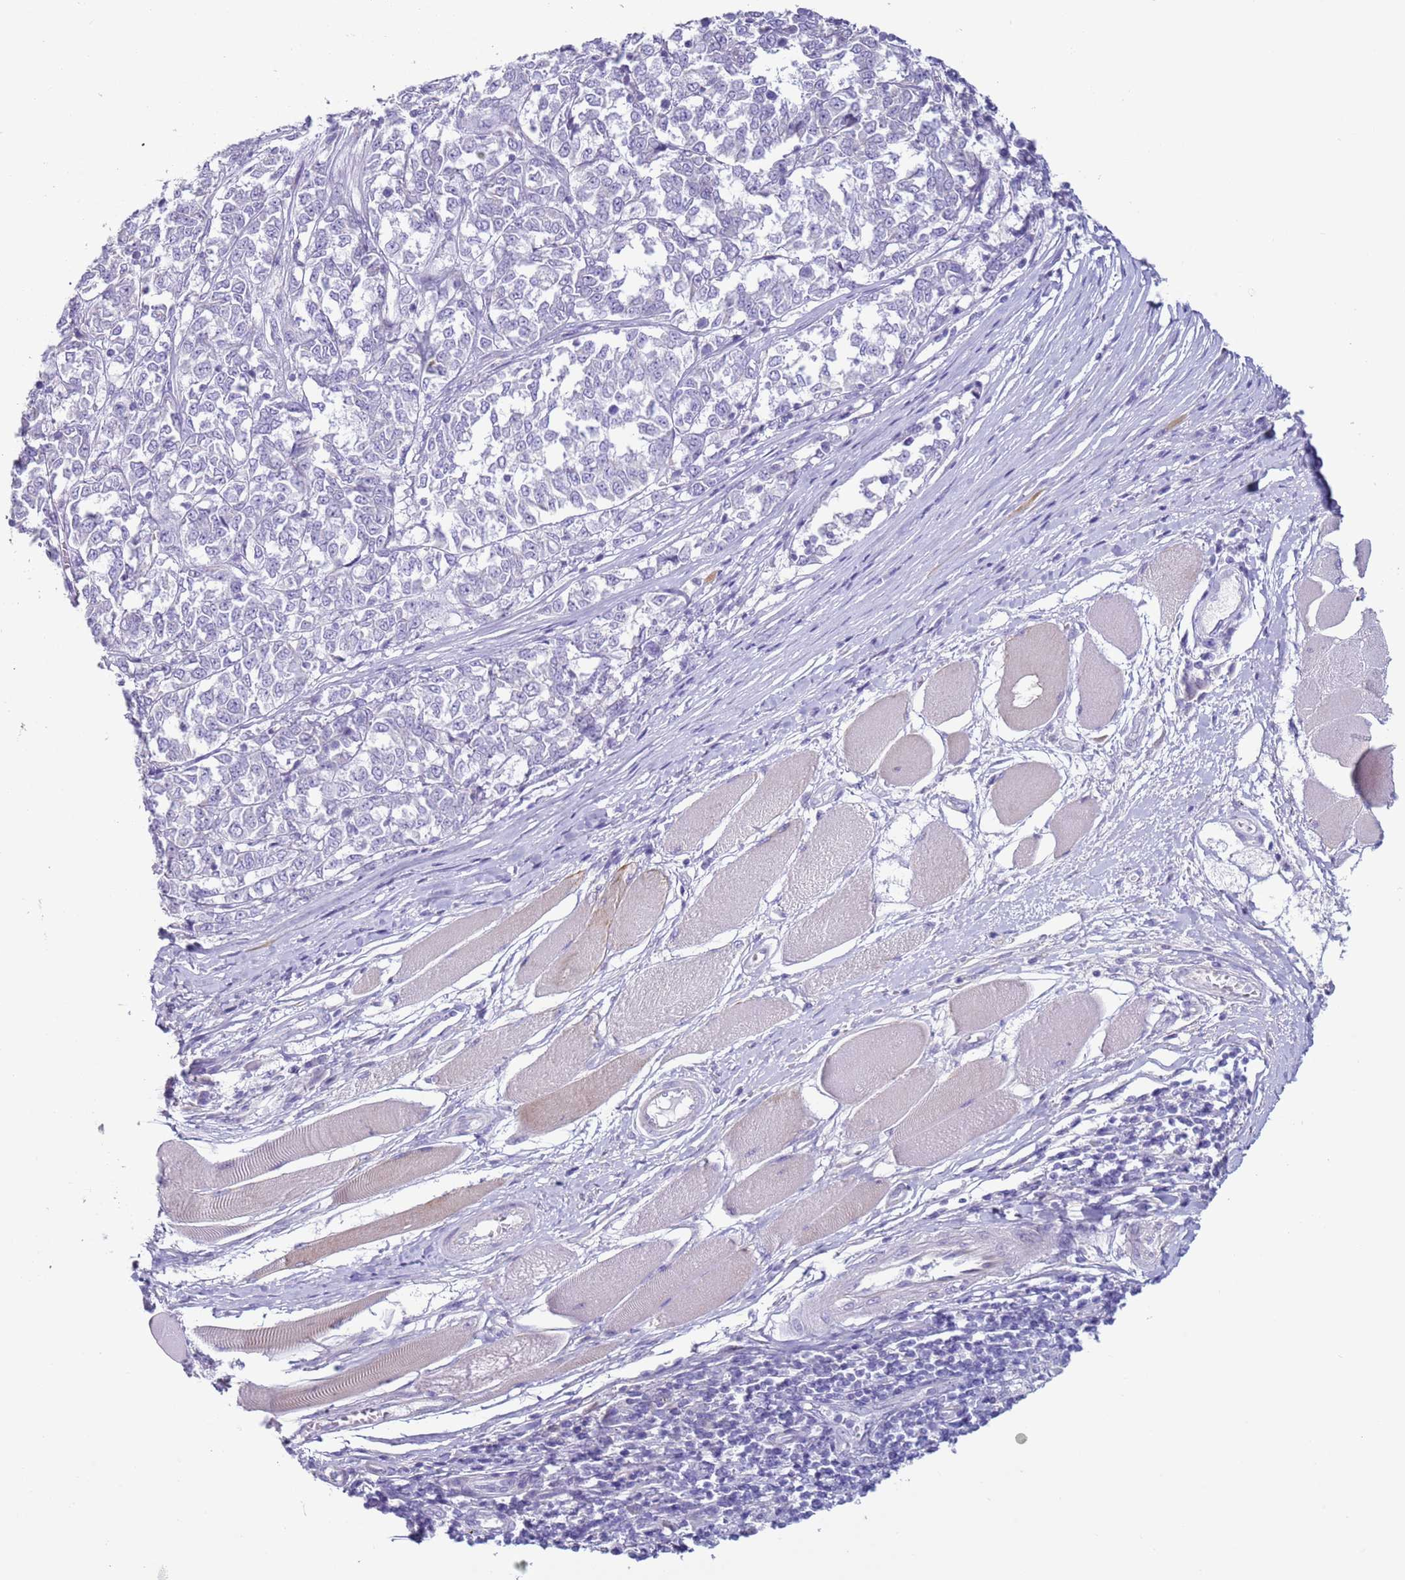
{"staining": {"intensity": "negative", "quantity": "none", "location": "none"}, "tissue": "melanoma", "cell_type": "Tumor cells", "image_type": "cancer", "snomed": [{"axis": "morphology", "description": "Malignant melanoma, NOS"}, {"axis": "topography", "description": "Skin"}], "caption": "High power microscopy photomicrograph of an IHC image of malignant melanoma, revealing no significant staining in tumor cells. (DAB (3,3'-diaminobenzidine) immunohistochemistry, high magnification).", "gene": "NPAP1", "patient": {"sex": "female", "age": 72}}